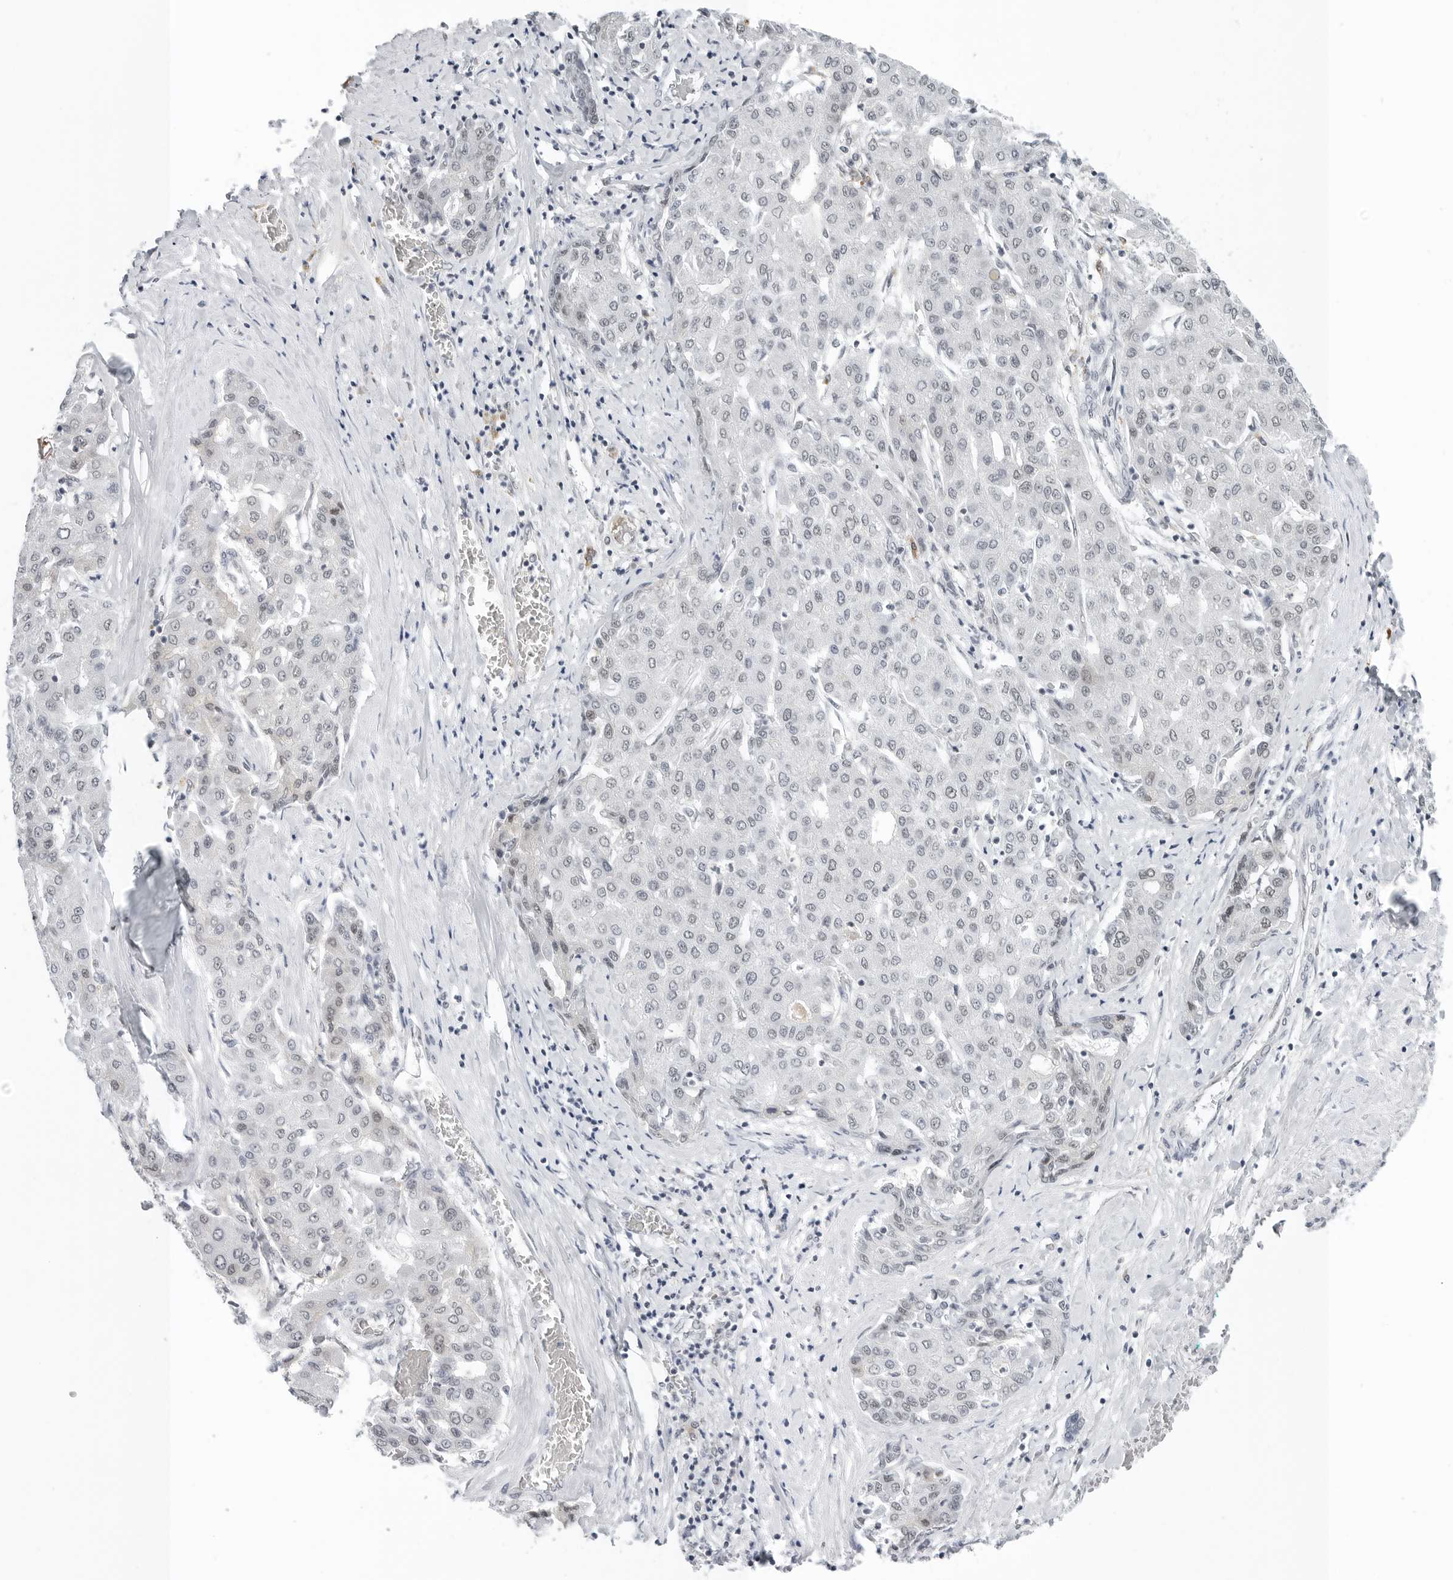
{"staining": {"intensity": "negative", "quantity": "none", "location": "none"}, "tissue": "liver cancer", "cell_type": "Tumor cells", "image_type": "cancer", "snomed": [{"axis": "morphology", "description": "Carcinoma, Hepatocellular, NOS"}, {"axis": "topography", "description": "Liver"}], "caption": "Tumor cells show no significant staining in liver cancer.", "gene": "WRAP53", "patient": {"sex": "male", "age": 65}}